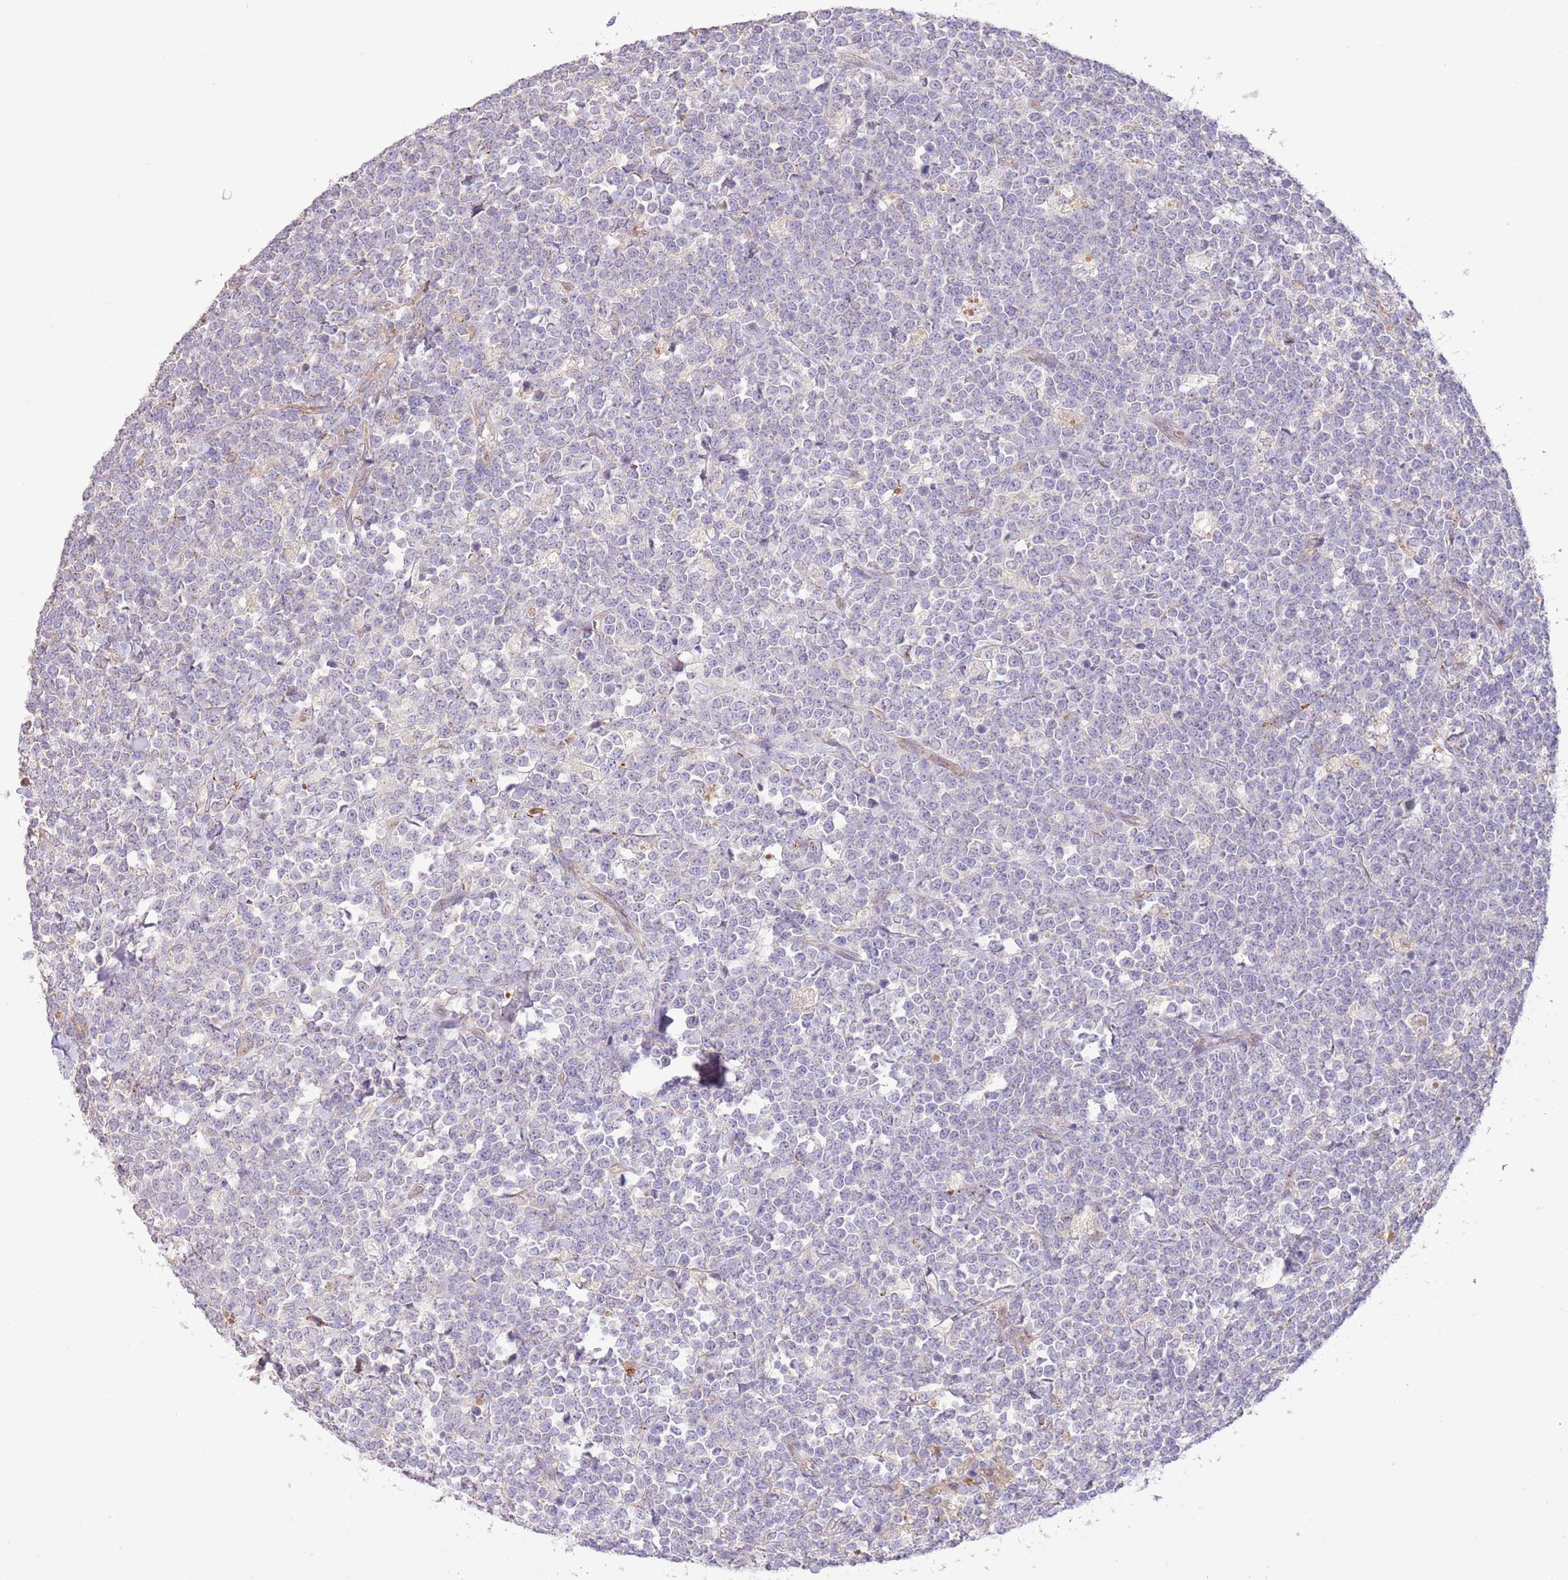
{"staining": {"intensity": "negative", "quantity": "none", "location": "none"}, "tissue": "lymphoma", "cell_type": "Tumor cells", "image_type": "cancer", "snomed": [{"axis": "morphology", "description": "Malignant lymphoma, non-Hodgkin's type, High grade"}, {"axis": "topography", "description": "Small intestine"}, {"axis": "topography", "description": "Colon"}], "caption": "The photomicrograph displays no staining of tumor cells in lymphoma.", "gene": "DOCK6", "patient": {"sex": "male", "age": 8}}